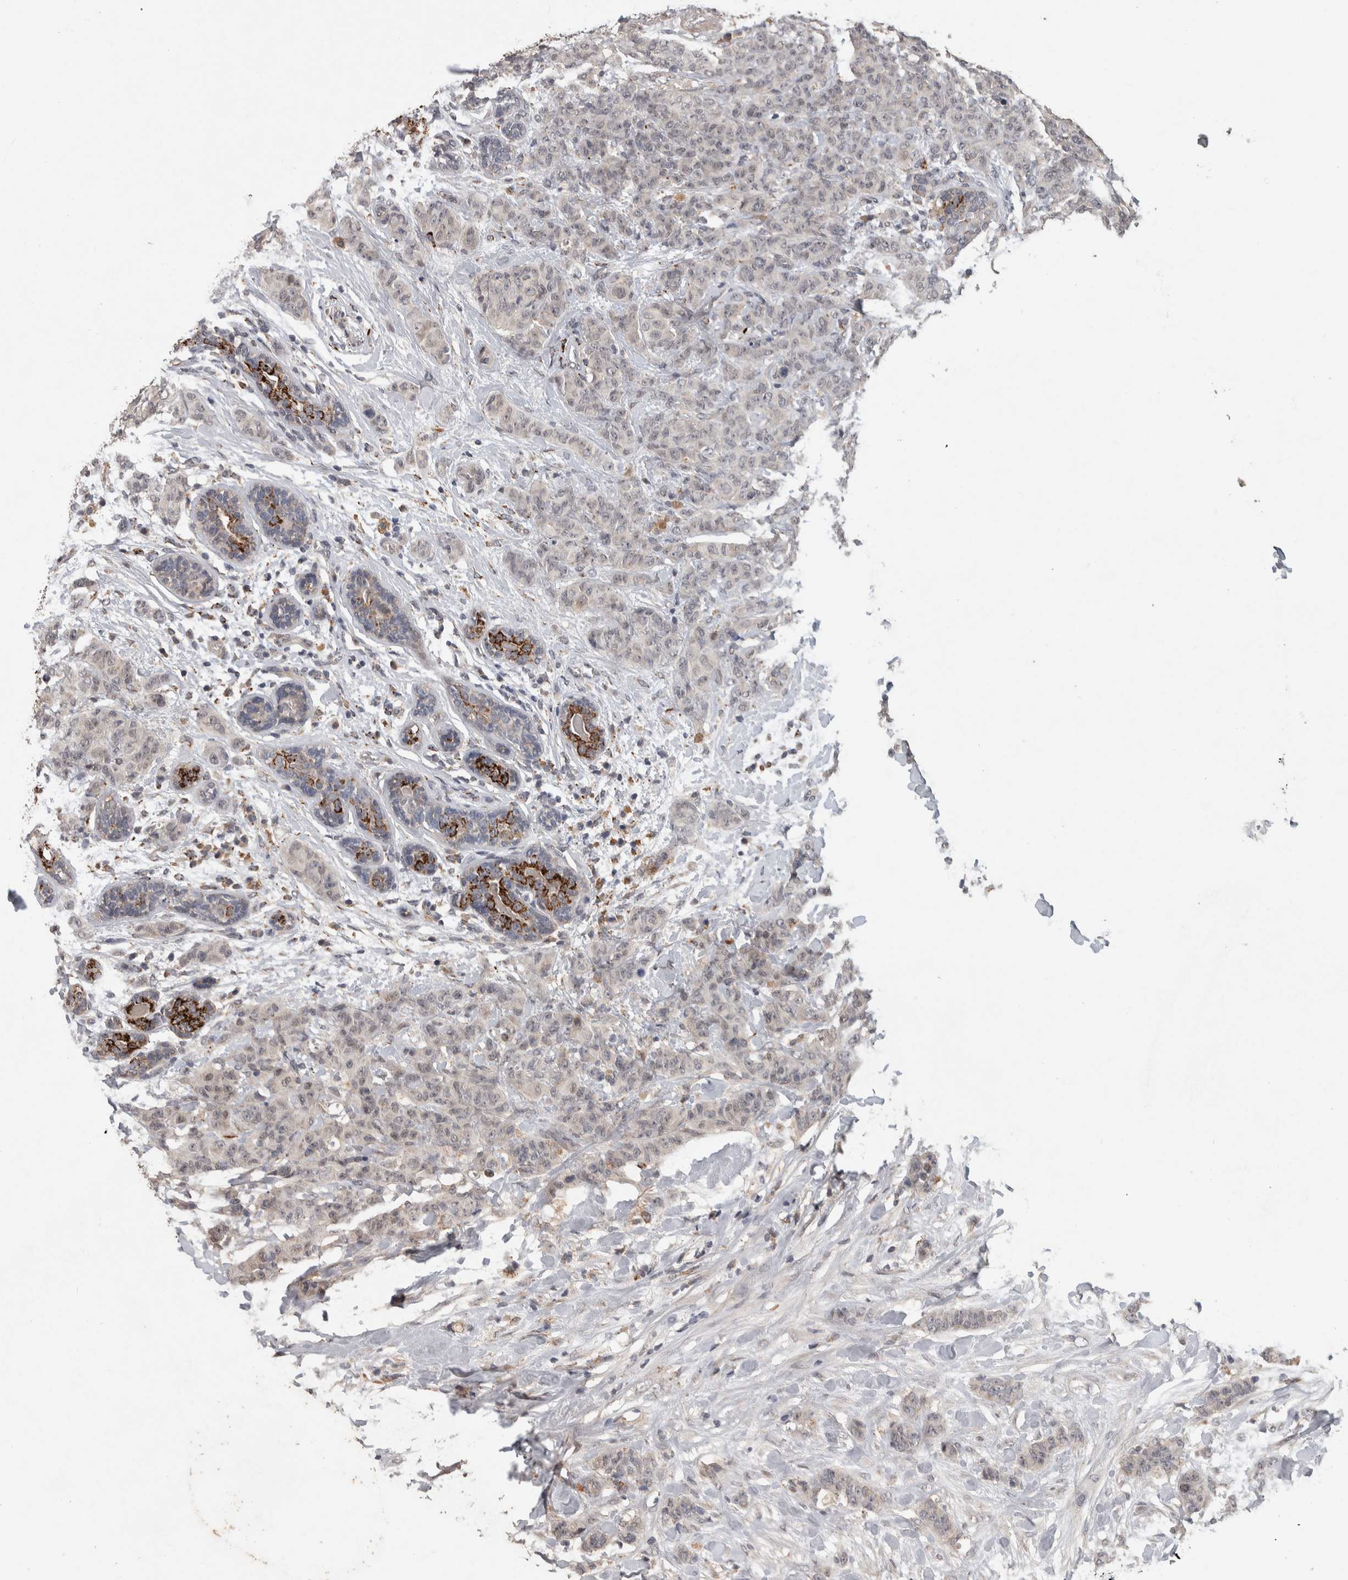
{"staining": {"intensity": "negative", "quantity": "none", "location": "none"}, "tissue": "breast cancer", "cell_type": "Tumor cells", "image_type": "cancer", "snomed": [{"axis": "morphology", "description": "Normal tissue, NOS"}, {"axis": "morphology", "description": "Duct carcinoma"}, {"axis": "topography", "description": "Breast"}], "caption": "Photomicrograph shows no significant protein expression in tumor cells of breast cancer (invasive ductal carcinoma).", "gene": "CHRM3", "patient": {"sex": "female", "age": 40}}